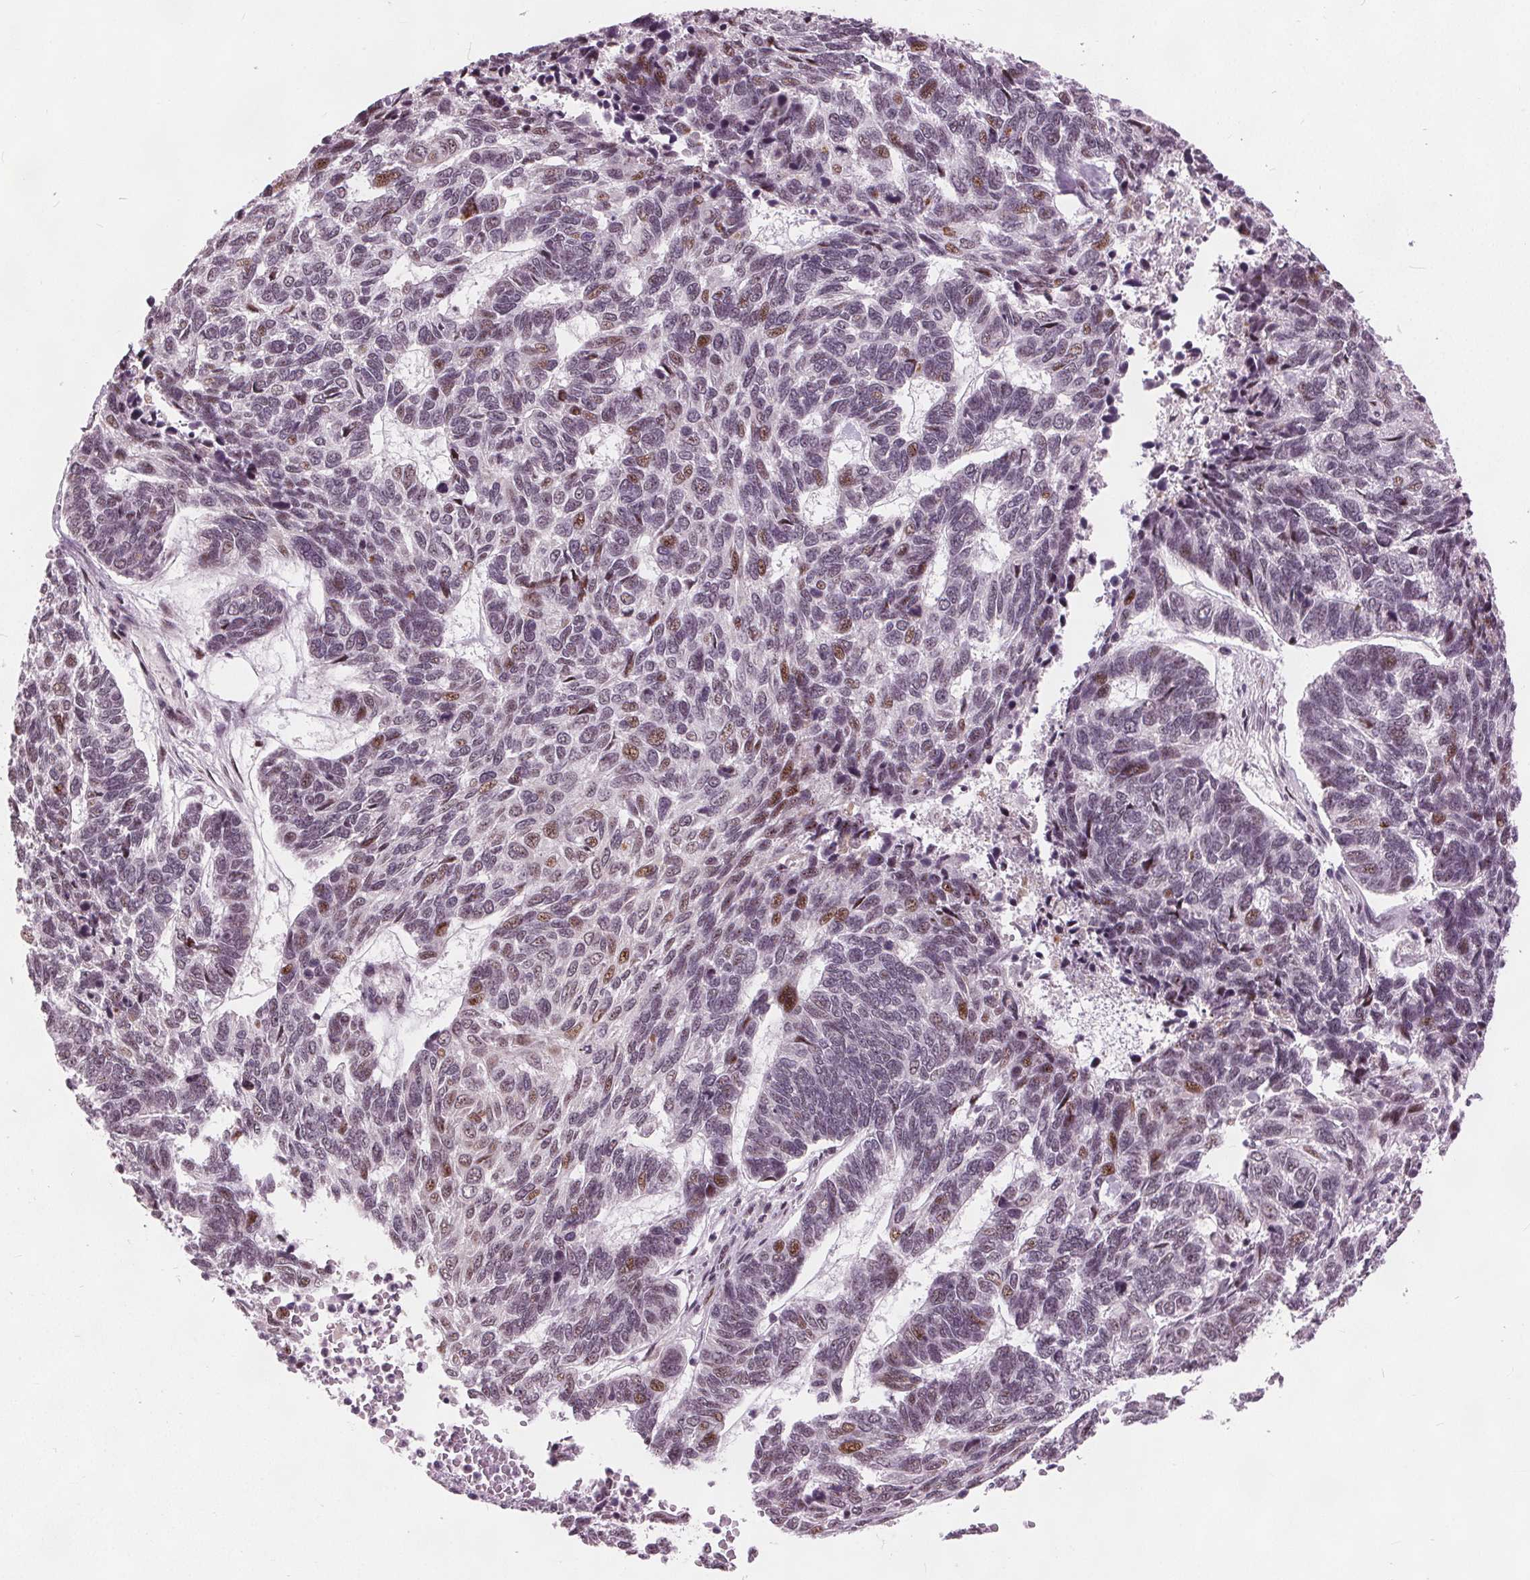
{"staining": {"intensity": "moderate", "quantity": "<25%", "location": "nuclear"}, "tissue": "skin cancer", "cell_type": "Tumor cells", "image_type": "cancer", "snomed": [{"axis": "morphology", "description": "Basal cell carcinoma"}, {"axis": "topography", "description": "Skin"}], "caption": "Skin cancer (basal cell carcinoma) stained with a protein marker reveals moderate staining in tumor cells.", "gene": "TTC34", "patient": {"sex": "female", "age": 65}}